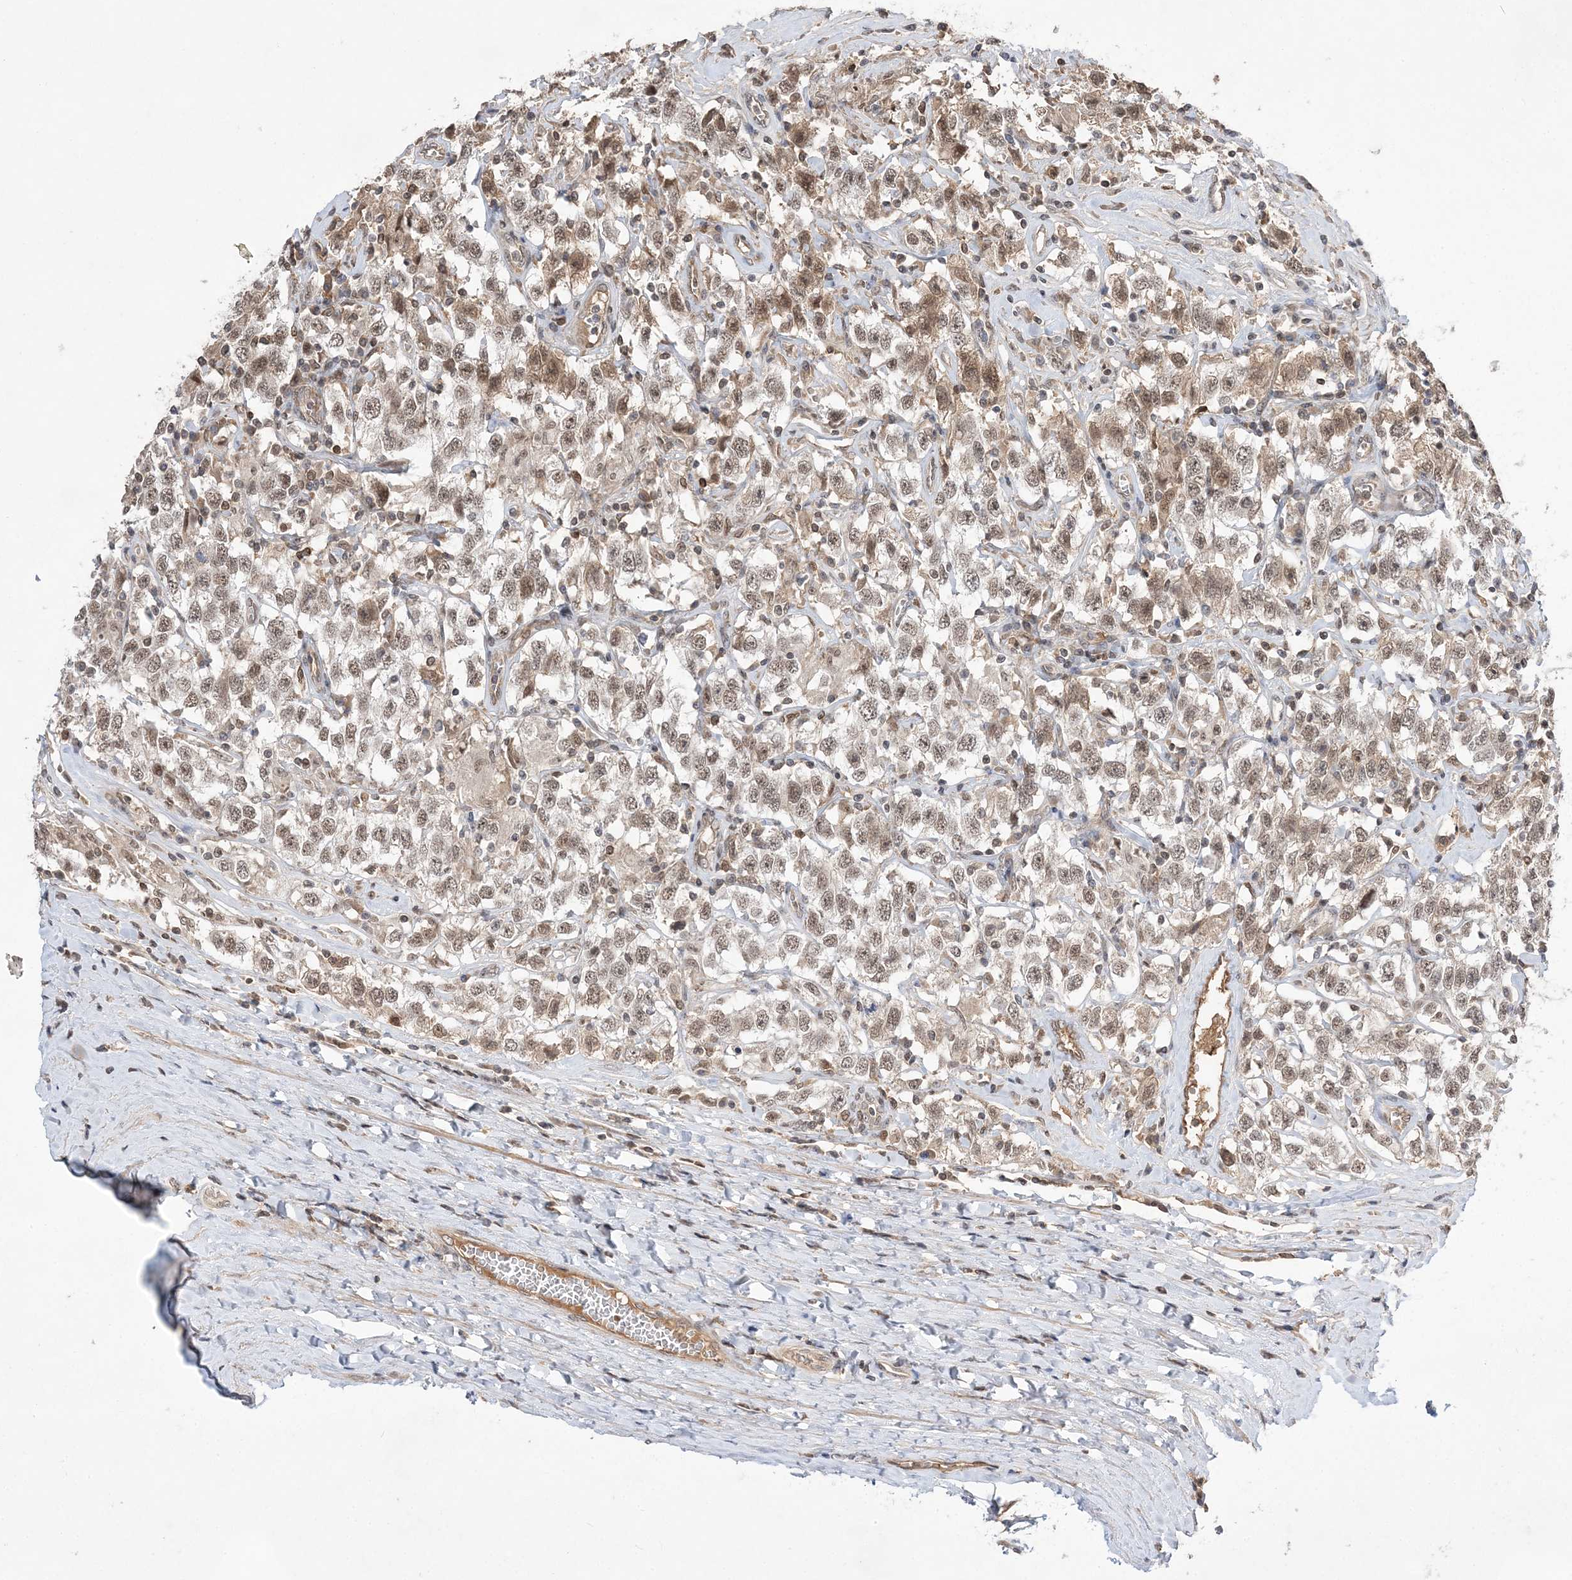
{"staining": {"intensity": "moderate", "quantity": ">75%", "location": "nuclear"}, "tissue": "testis cancer", "cell_type": "Tumor cells", "image_type": "cancer", "snomed": [{"axis": "morphology", "description": "Seminoma, NOS"}, {"axis": "topography", "description": "Testis"}], "caption": "Protein staining of testis seminoma tissue reveals moderate nuclear positivity in about >75% of tumor cells.", "gene": "TMEM132B", "patient": {"sex": "male", "age": 41}}